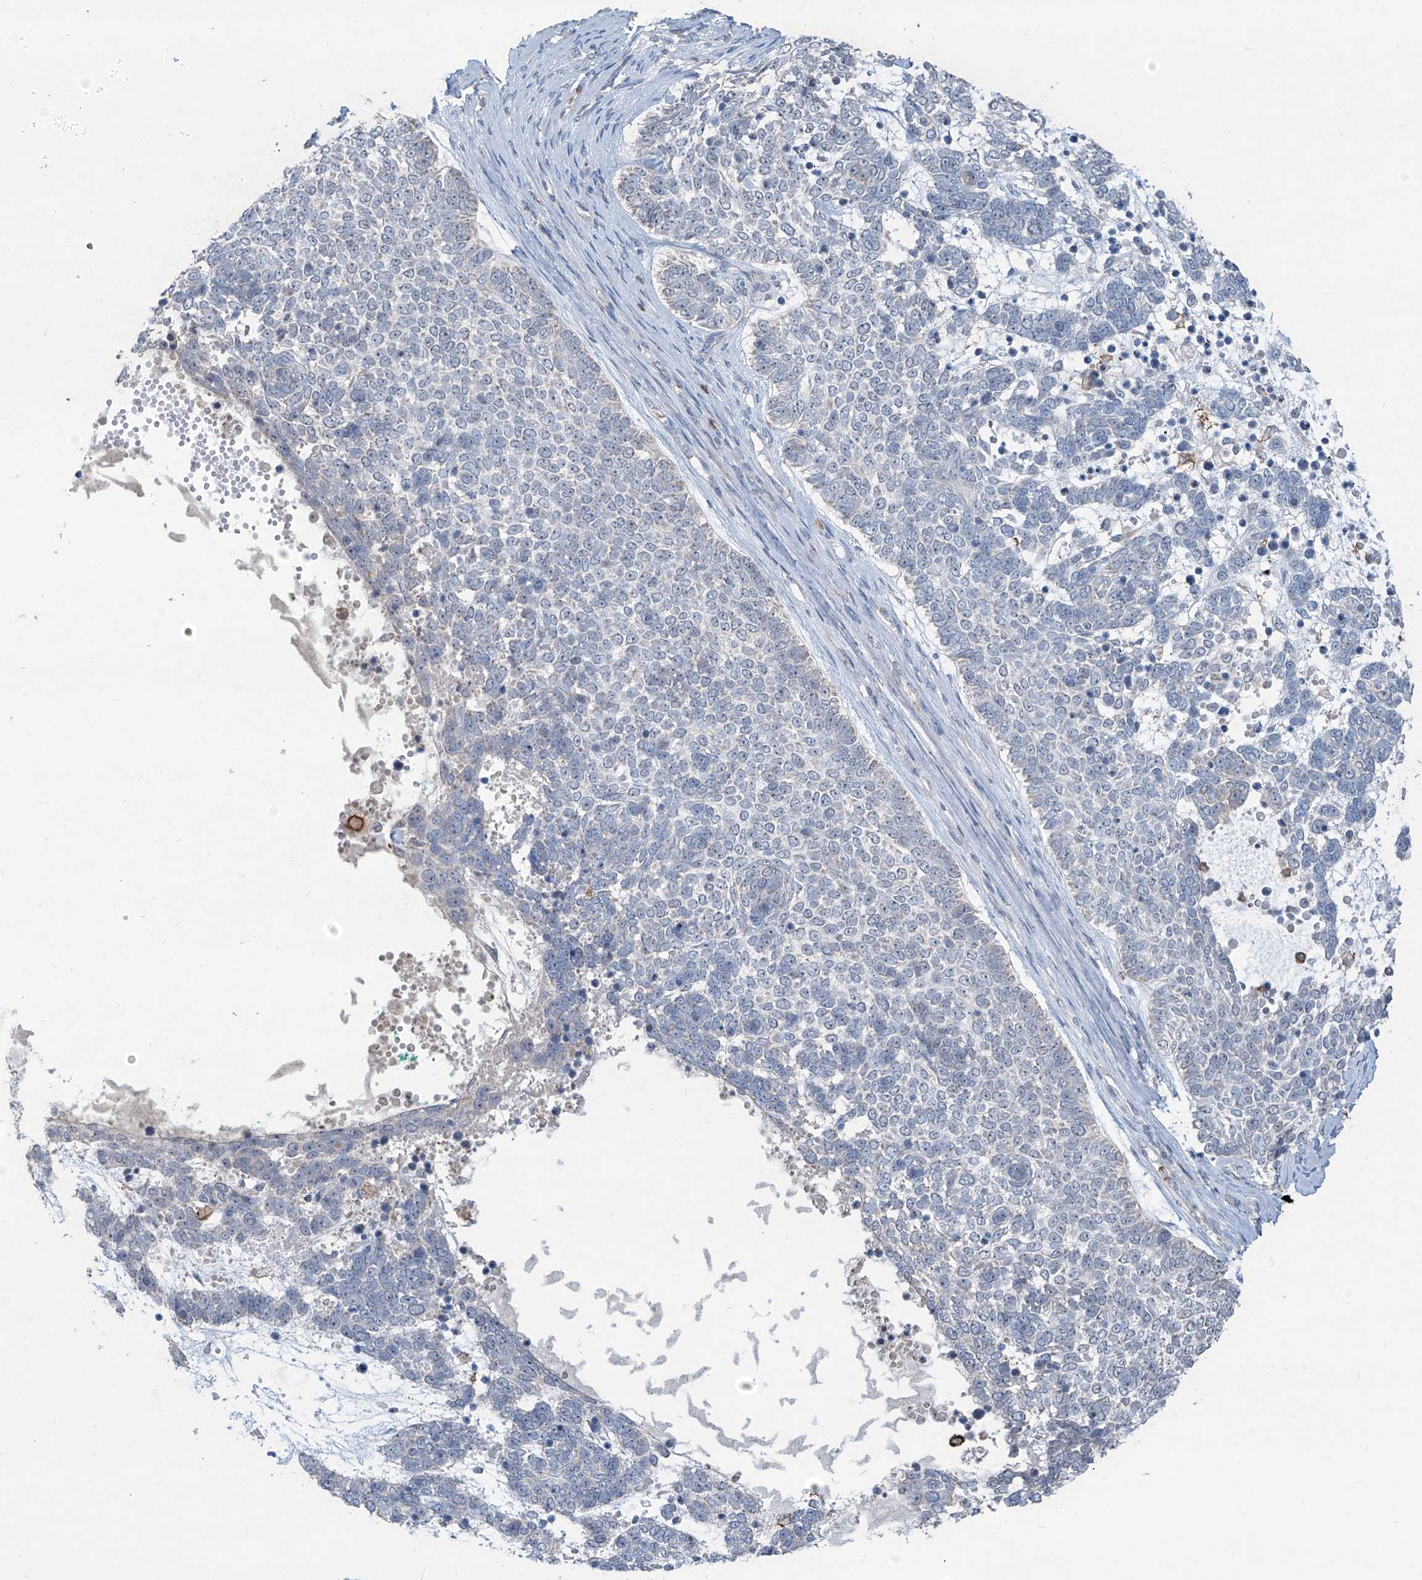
{"staining": {"intensity": "negative", "quantity": "none", "location": "none"}, "tissue": "skin cancer", "cell_type": "Tumor cells", "image_type": "cancer", "snomed": [{"axis": "morphology", "description": "Basal cell carcinoma"}, {"axis": "topography", "description": "Skin"}], "caption": "The histopathology image shows no staining of tumor cells in skin cancer (basal cell carcinoma).", "gene": "ZBTB48", "patient": {"sex": "female", "age": 81}}